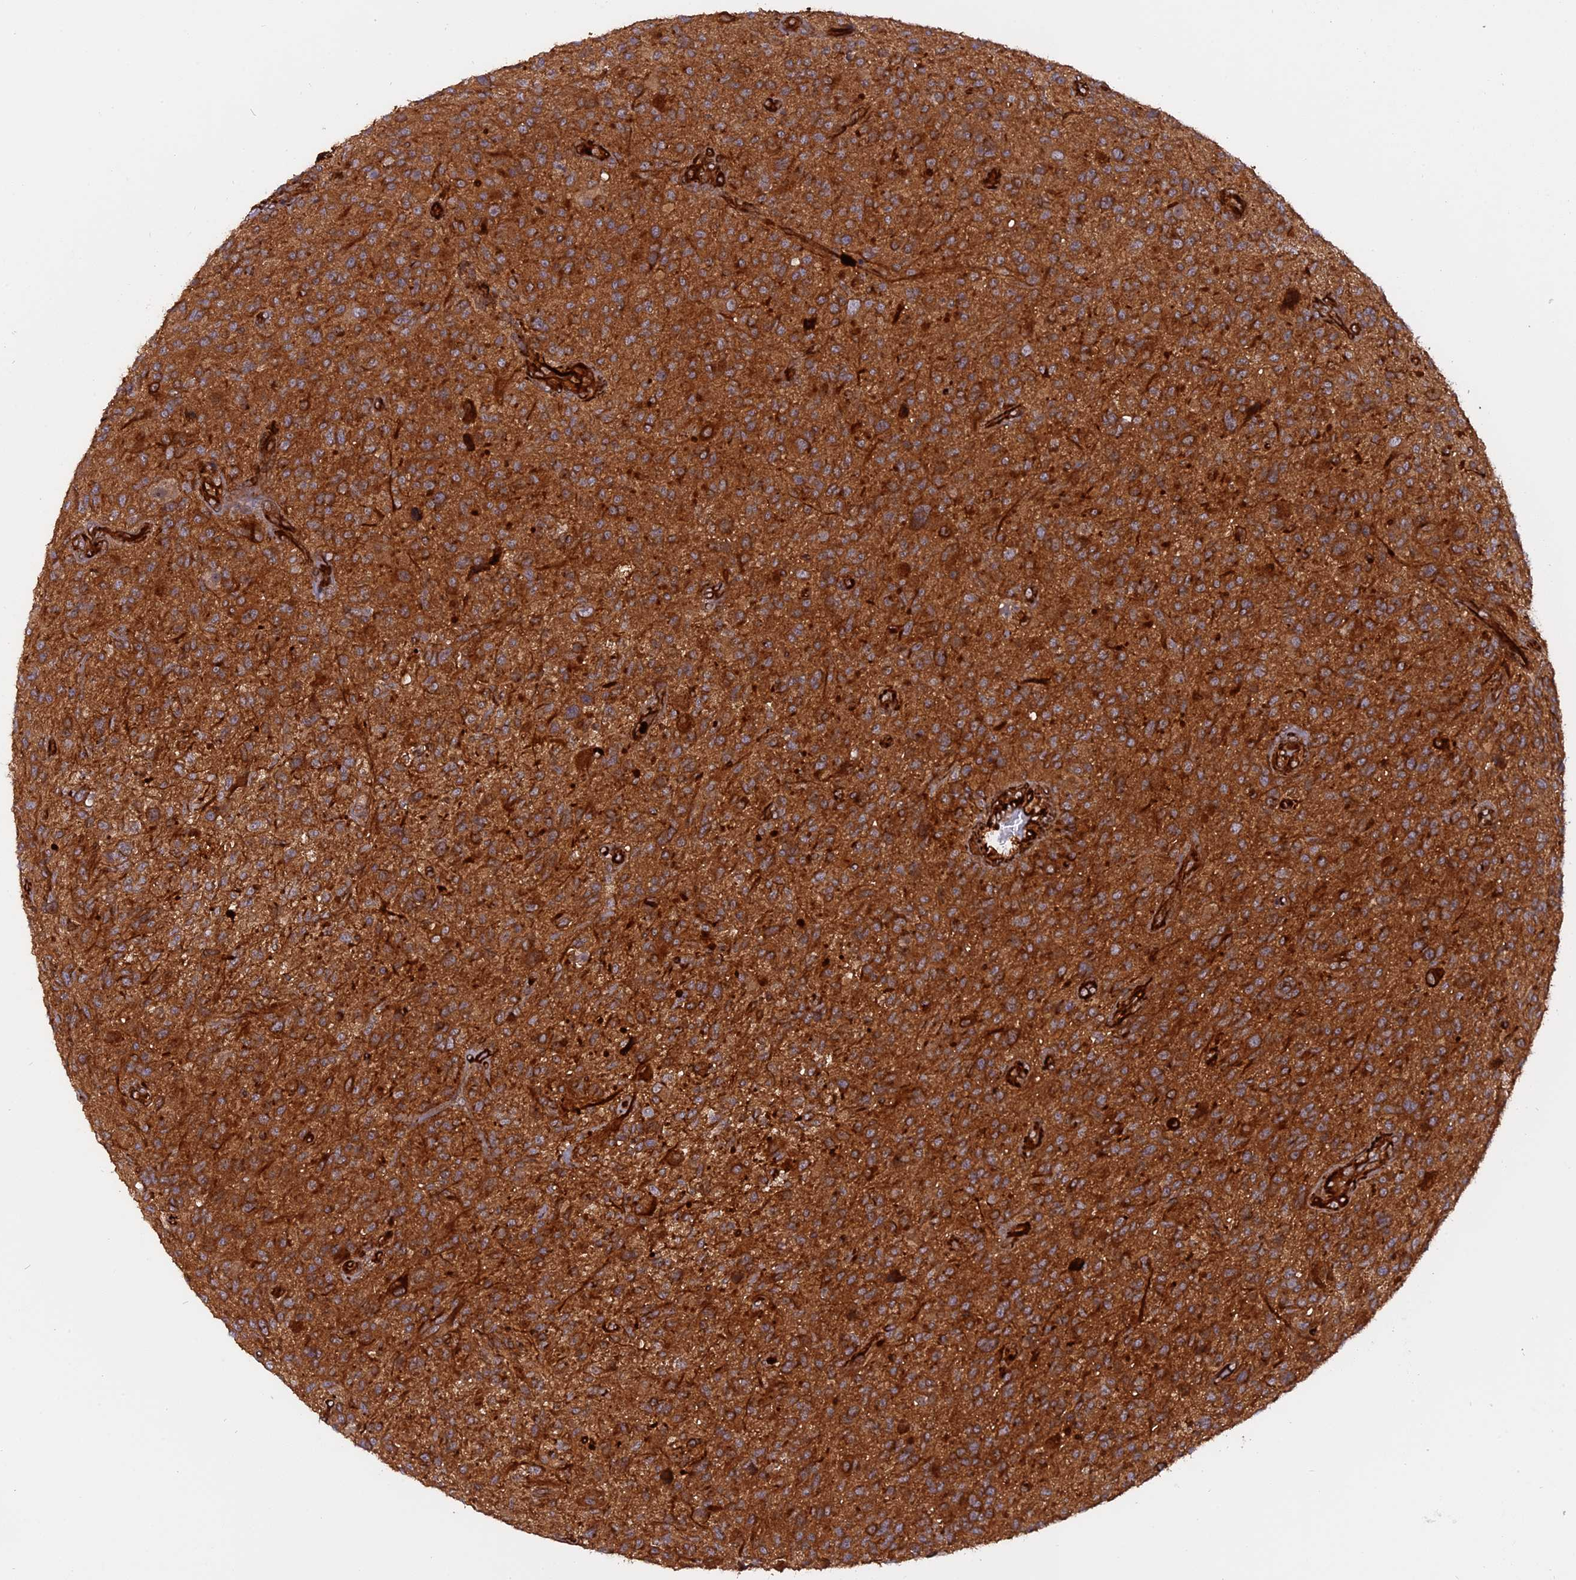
{"staining": {"intensity": "moderate", "quantity": ">75%", "location": "cytoplasmic/membranous"}, "tissue": "glioma", "cell_type": "Tumor cells", "image_type": "cancer", "snomed": [{"axis": "morphology", "description": "Glioma, malignant, High grade"}, {"axis": "topography", "description": "Brain"}], "caption": "High-grade glioma (malignant) stained for a protein (brown) displays moderate cytoplasmic/membranous positive positivity in about >75% of tumor cells.", "gene": "PHLDB3", "patient": {"sex": "male", "age": 47}}